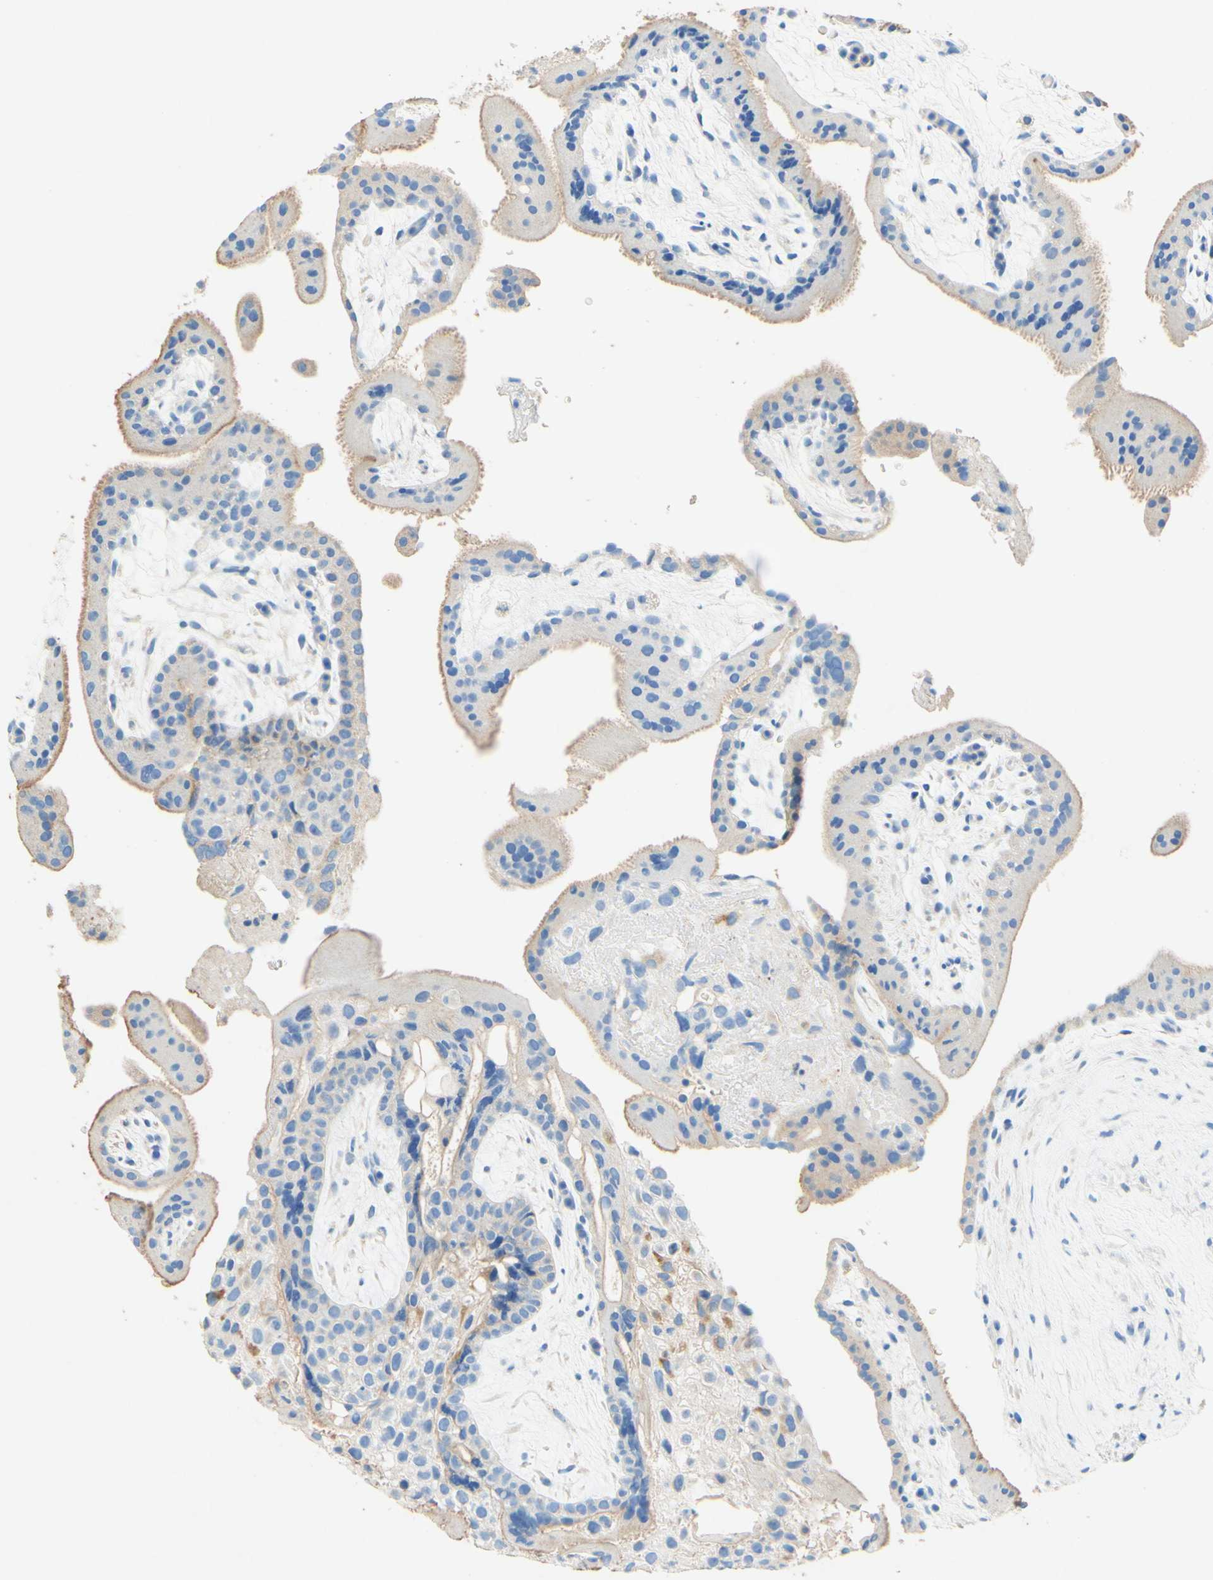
{"staining": {"intensity": "moderate", "quantity": "<25%", "location": "cytoplasmic/membranous"}, "tissue": "placenta", "cell_type": "Decidual cells", "image_type": "normal", "snomed": [{"axis": "morphology", "description": "Normal tissue, NOS"}, {"axis": "topography", "description": "Placenta"}], "caption": "Immunohistochemical staining of benign placenta displays low levels of moderate cytoplasmic/membranous positivity in about <25% of decidual cells. Immunohistochemistry stains the protein of interest in brown and the nuclei are stained blue.", "gene": "SLC46A1", "patient": {"sex": "female", "age": 19}}